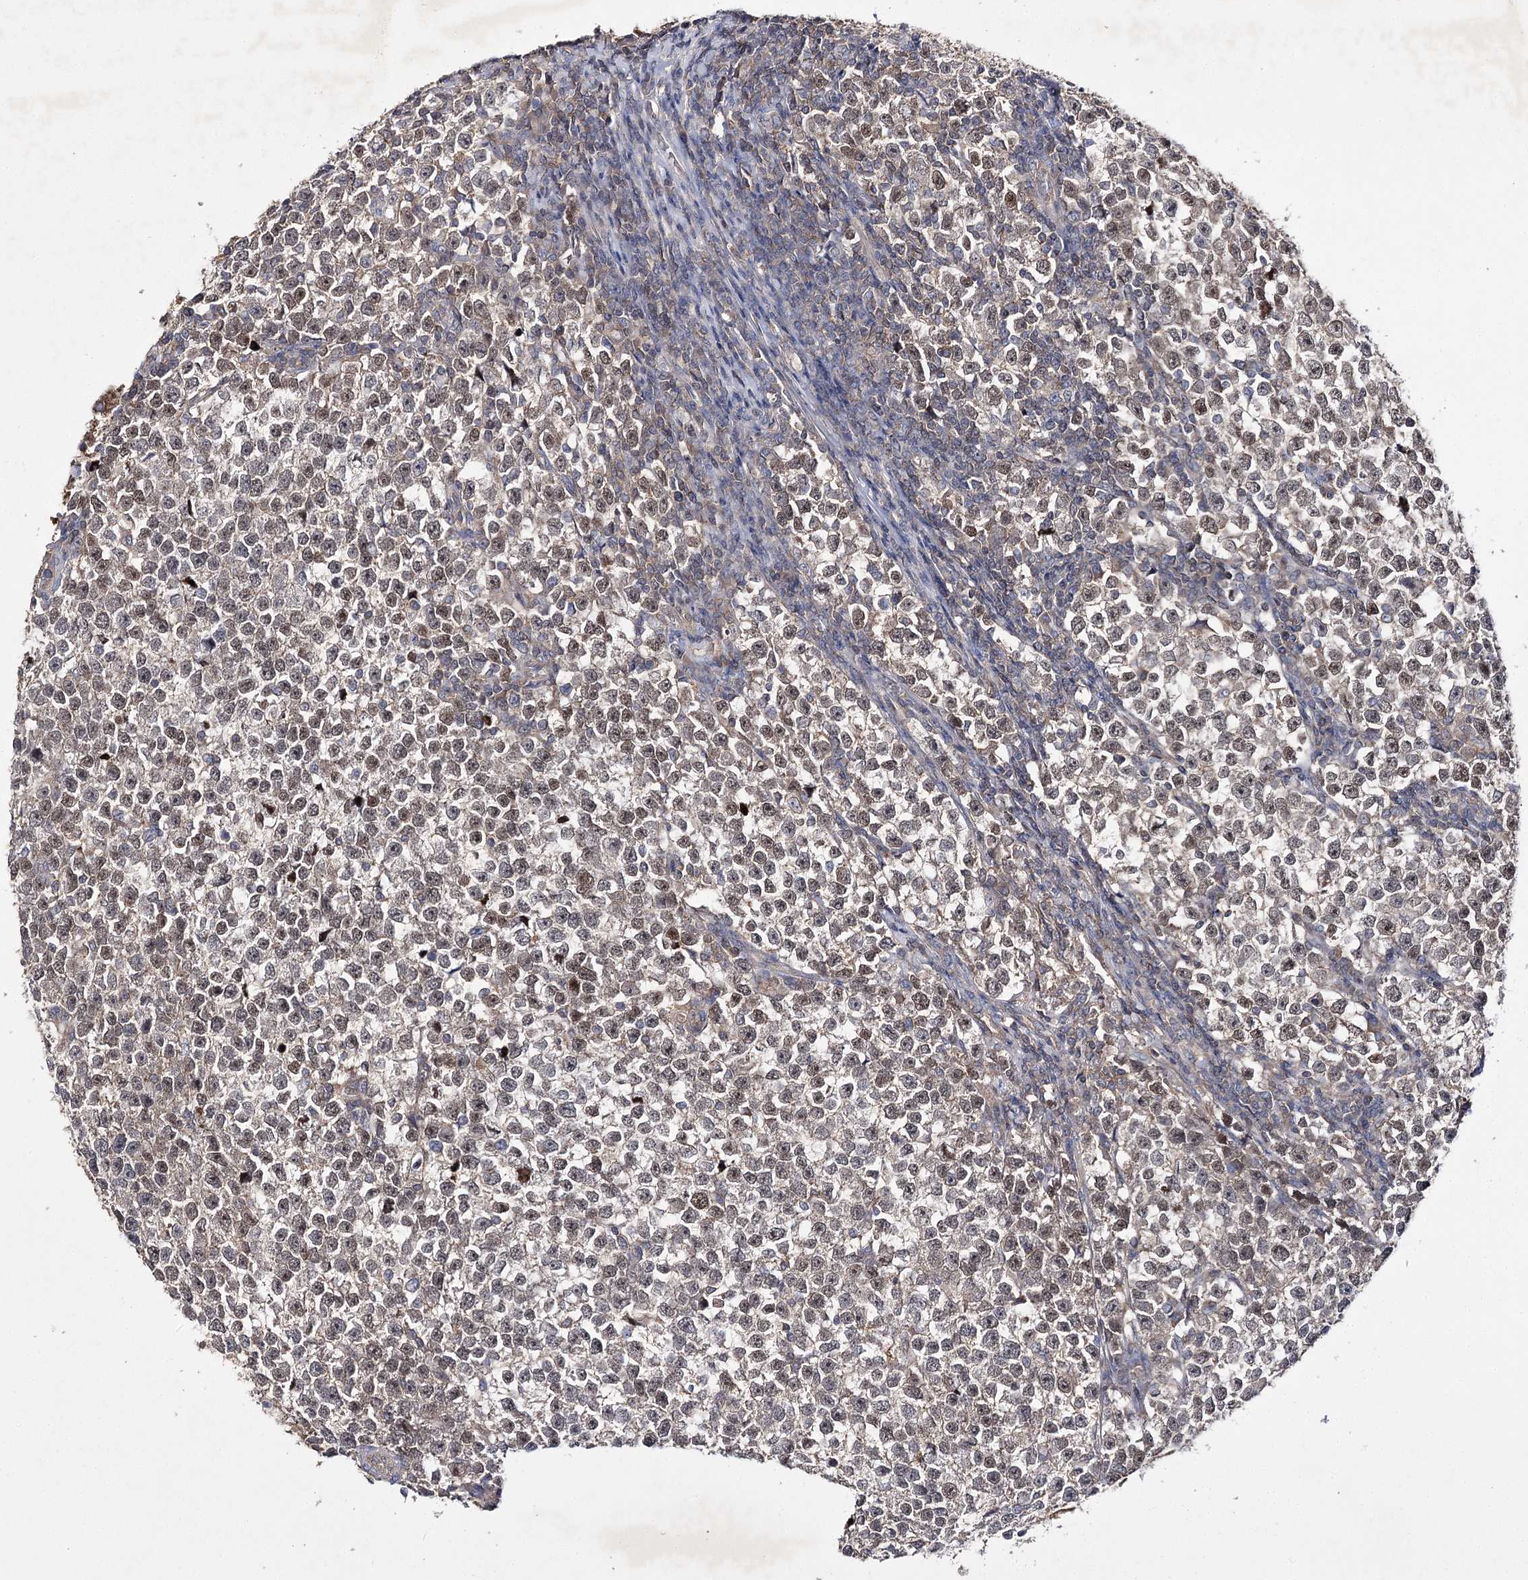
{"staining": {"intensity": "moderate", "quantity": "25%-75%", "location": "nuclear"}, "tissue": "testis cancer", "cell_type": "Tumor cells", "image_type": "cancer", "snomed": [{"axis": "morphology", "description": "Normal tissue, NOS"}, {"axis": "morphology", "description": "Seminoma, NOS"}, {"axis": "topography", "description": "Testis"}], "caption": "Protein expression analysis of testis seminoma shows moderate nuclear expression in approximately 25%-75% of tumor cells.", "gene": "BCR", "patient": {"sex": "male", "age": 43}}